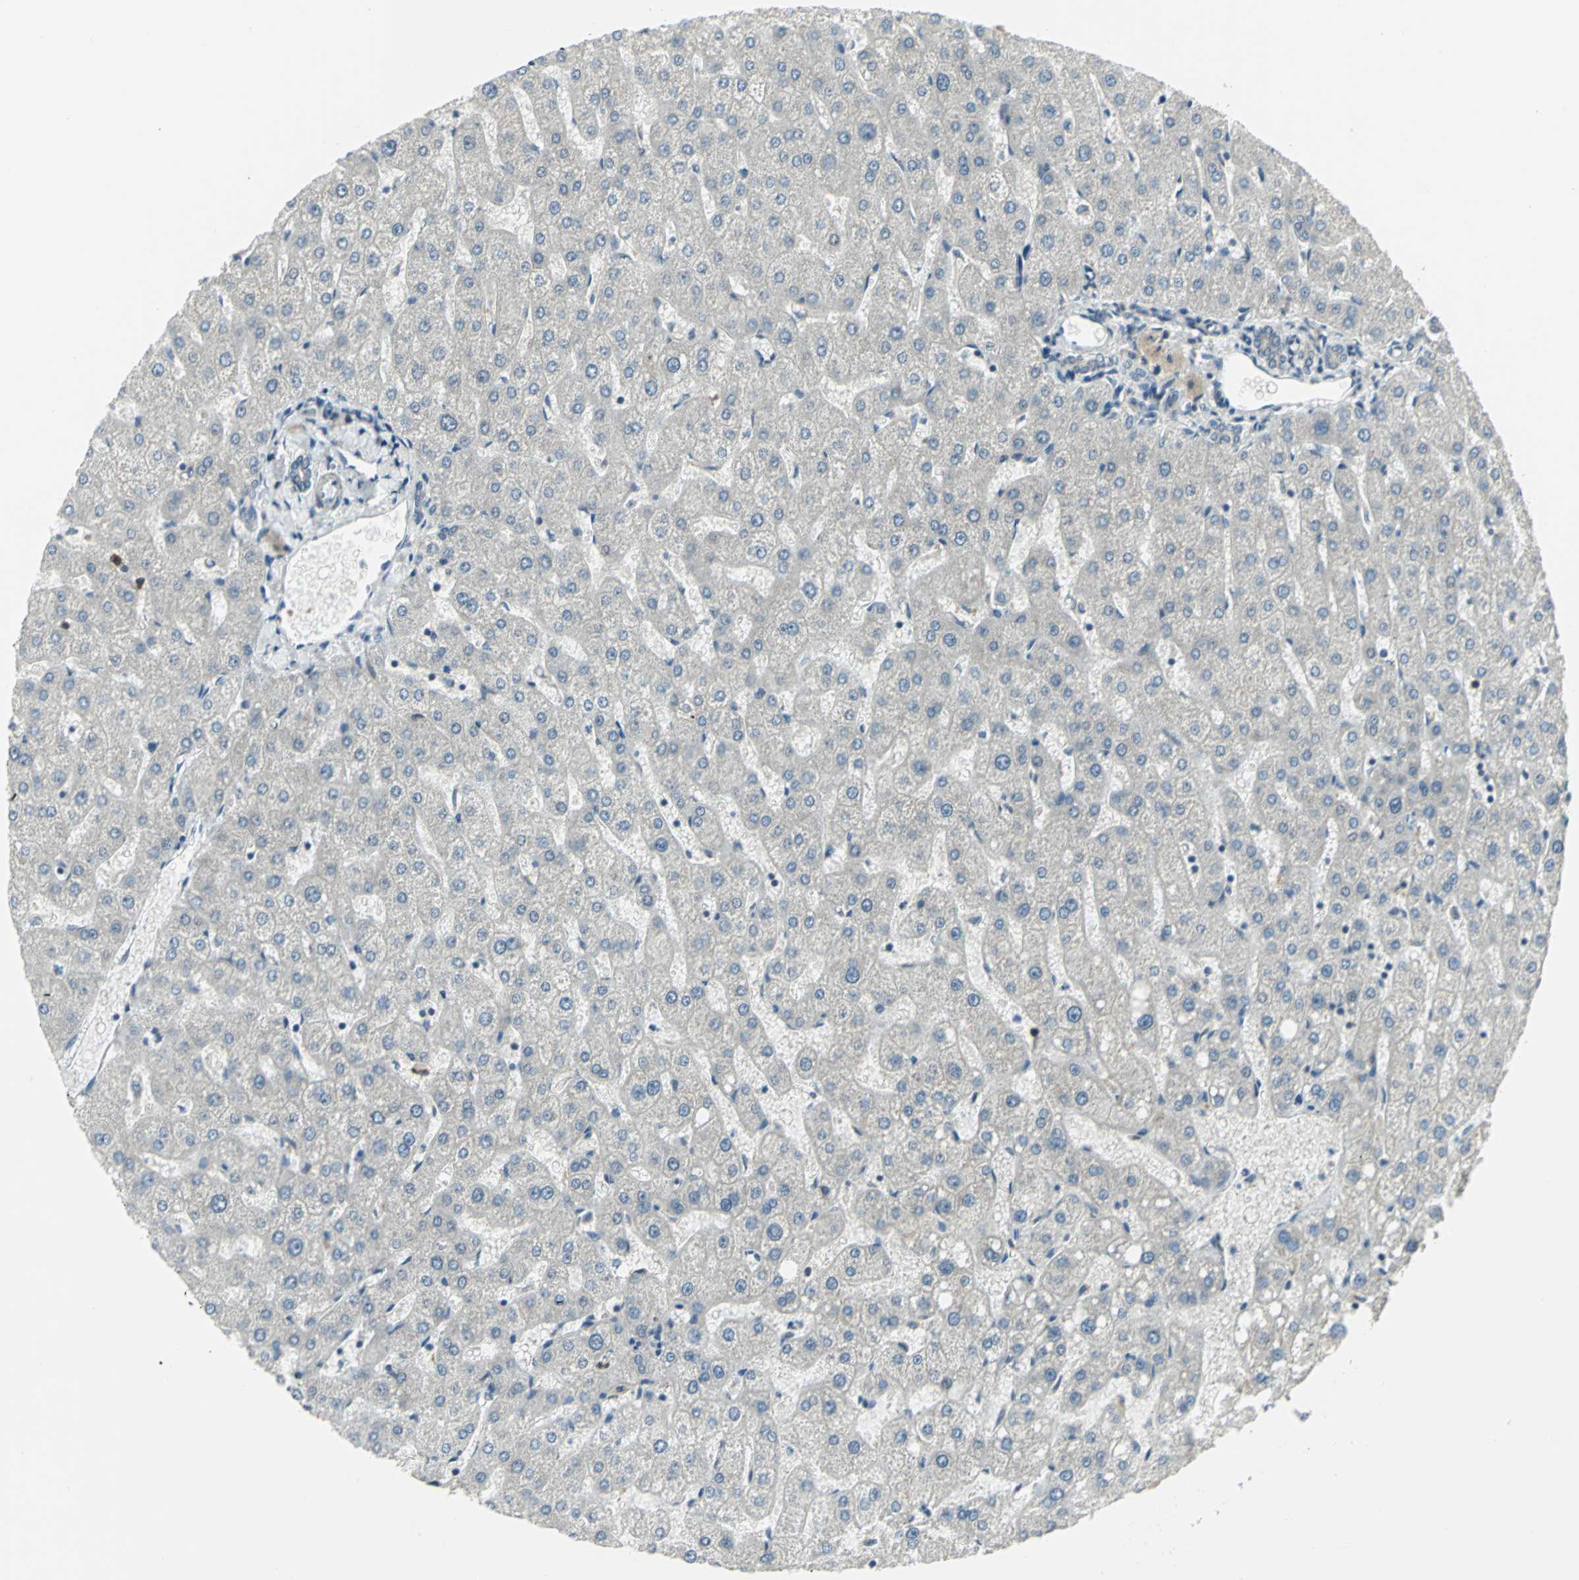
{"staining": {"intensity": "weak", "quantity": ">75%", "location": "cytoplasmic/membranous"}, "tissue": "liver", "cell_type": "Cholangiocytes", "image_type": "normal", "snomed": [{"axis": "morphology", "description": "Normal tissue, NOS"}, {"axis": "topography", "description": "Liver"}], "caption": "DAB (3,3'-diaminobenzidine) immunohistochemical staining of normal human liver demonstrates weak cytoplasmic/membranous protein staining in approximately >75% of cholangiocytes.", "gene": "PLAGL2", "patient": {"sex": "male", "age": 67}}